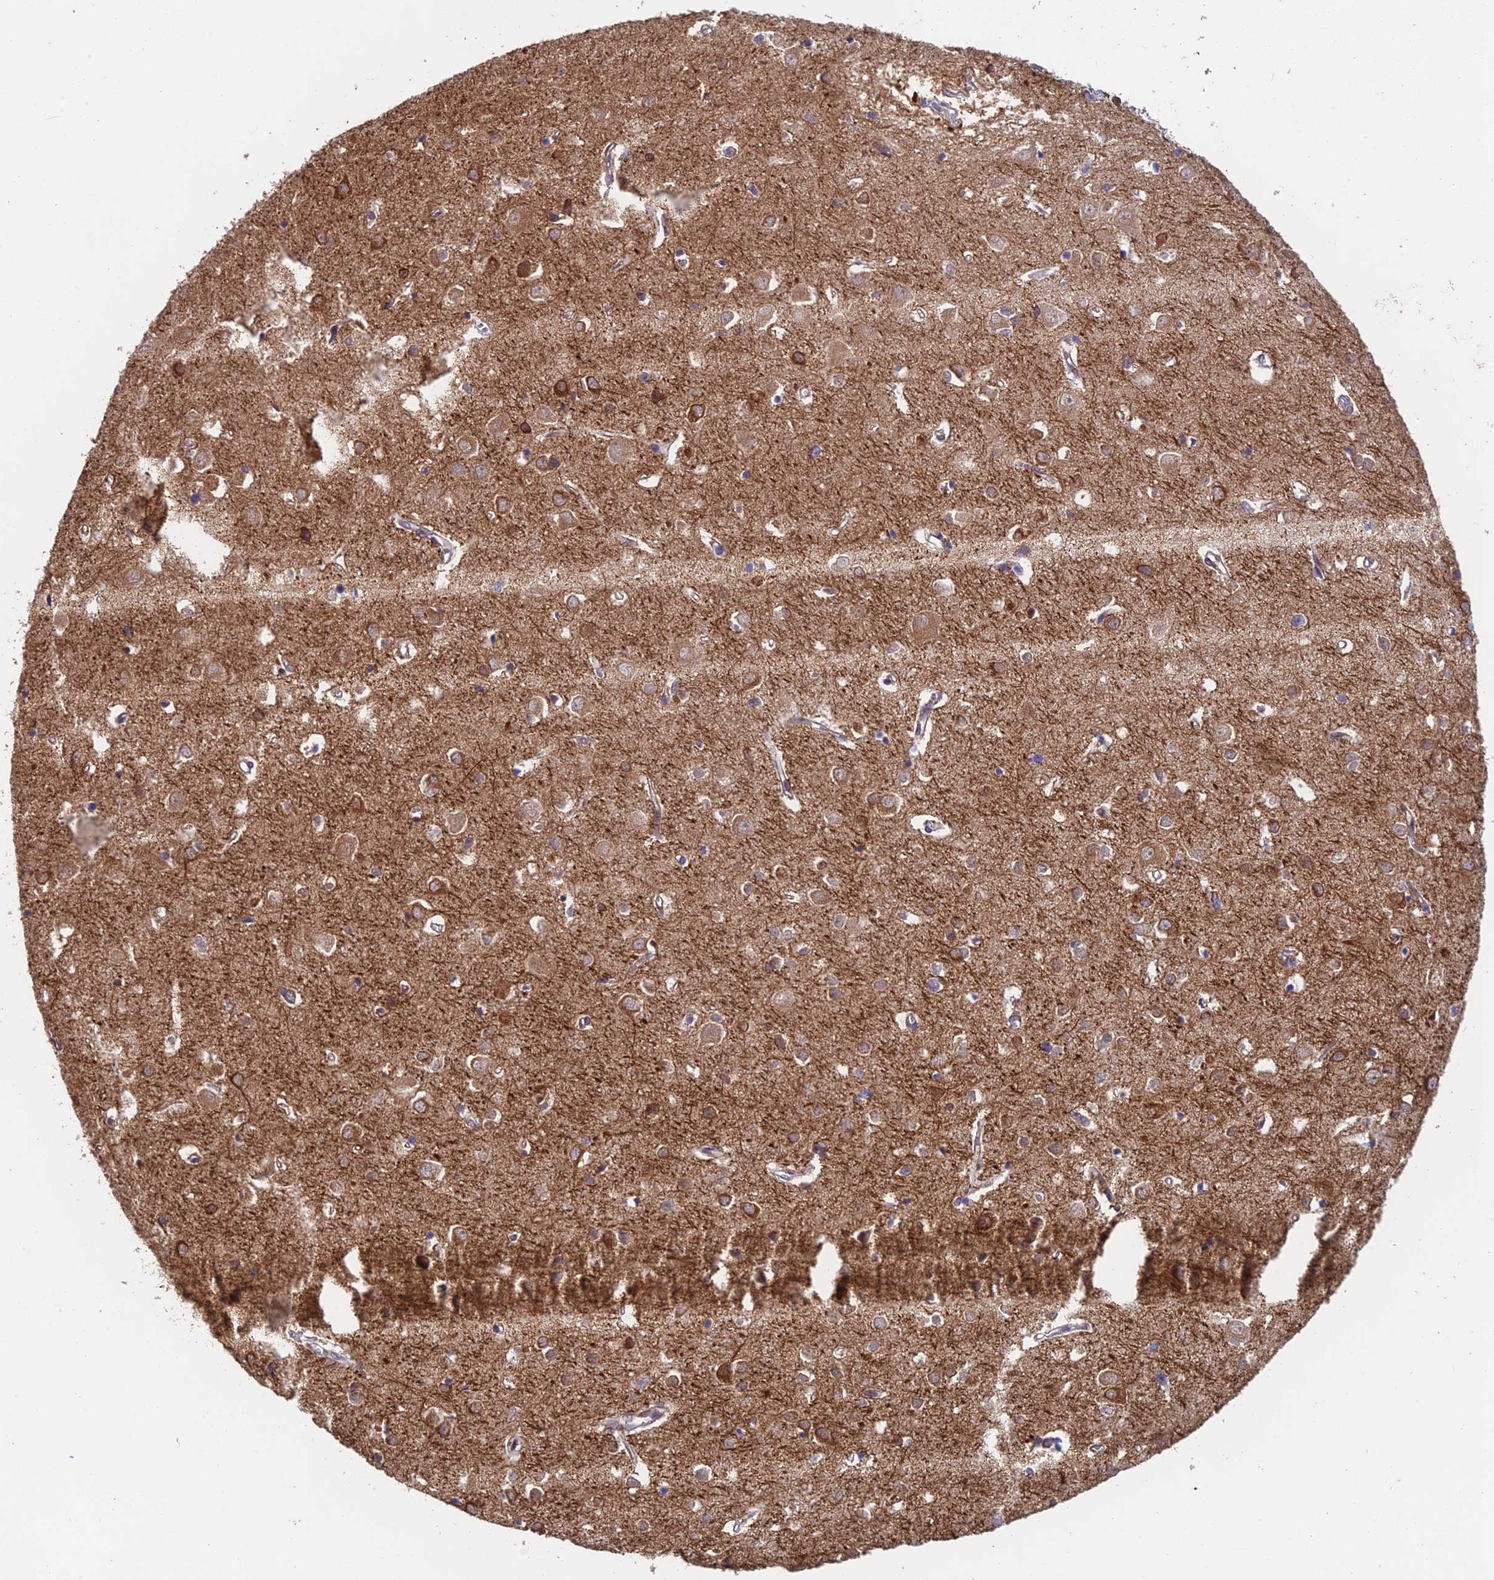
{"staining": {"intensity": "negative", "quantity": "none", "location": "none"}, "tissue": "cerebral cortex", "cell_type": "Endothelial cells", "image_type": "normal", "snomed": [{"axis": "morphology", "description": "Normal tissue, NOS"}, {"axis": "topography", "description": "Cerebral cortex"}], "caption": "This is an immunohistochemistry histopathology image of benign human cerebral cortex. There is no positivity in endothelial cells.", "gene": "MRPL17", "patient": {"sex": "female", "age": 64}}